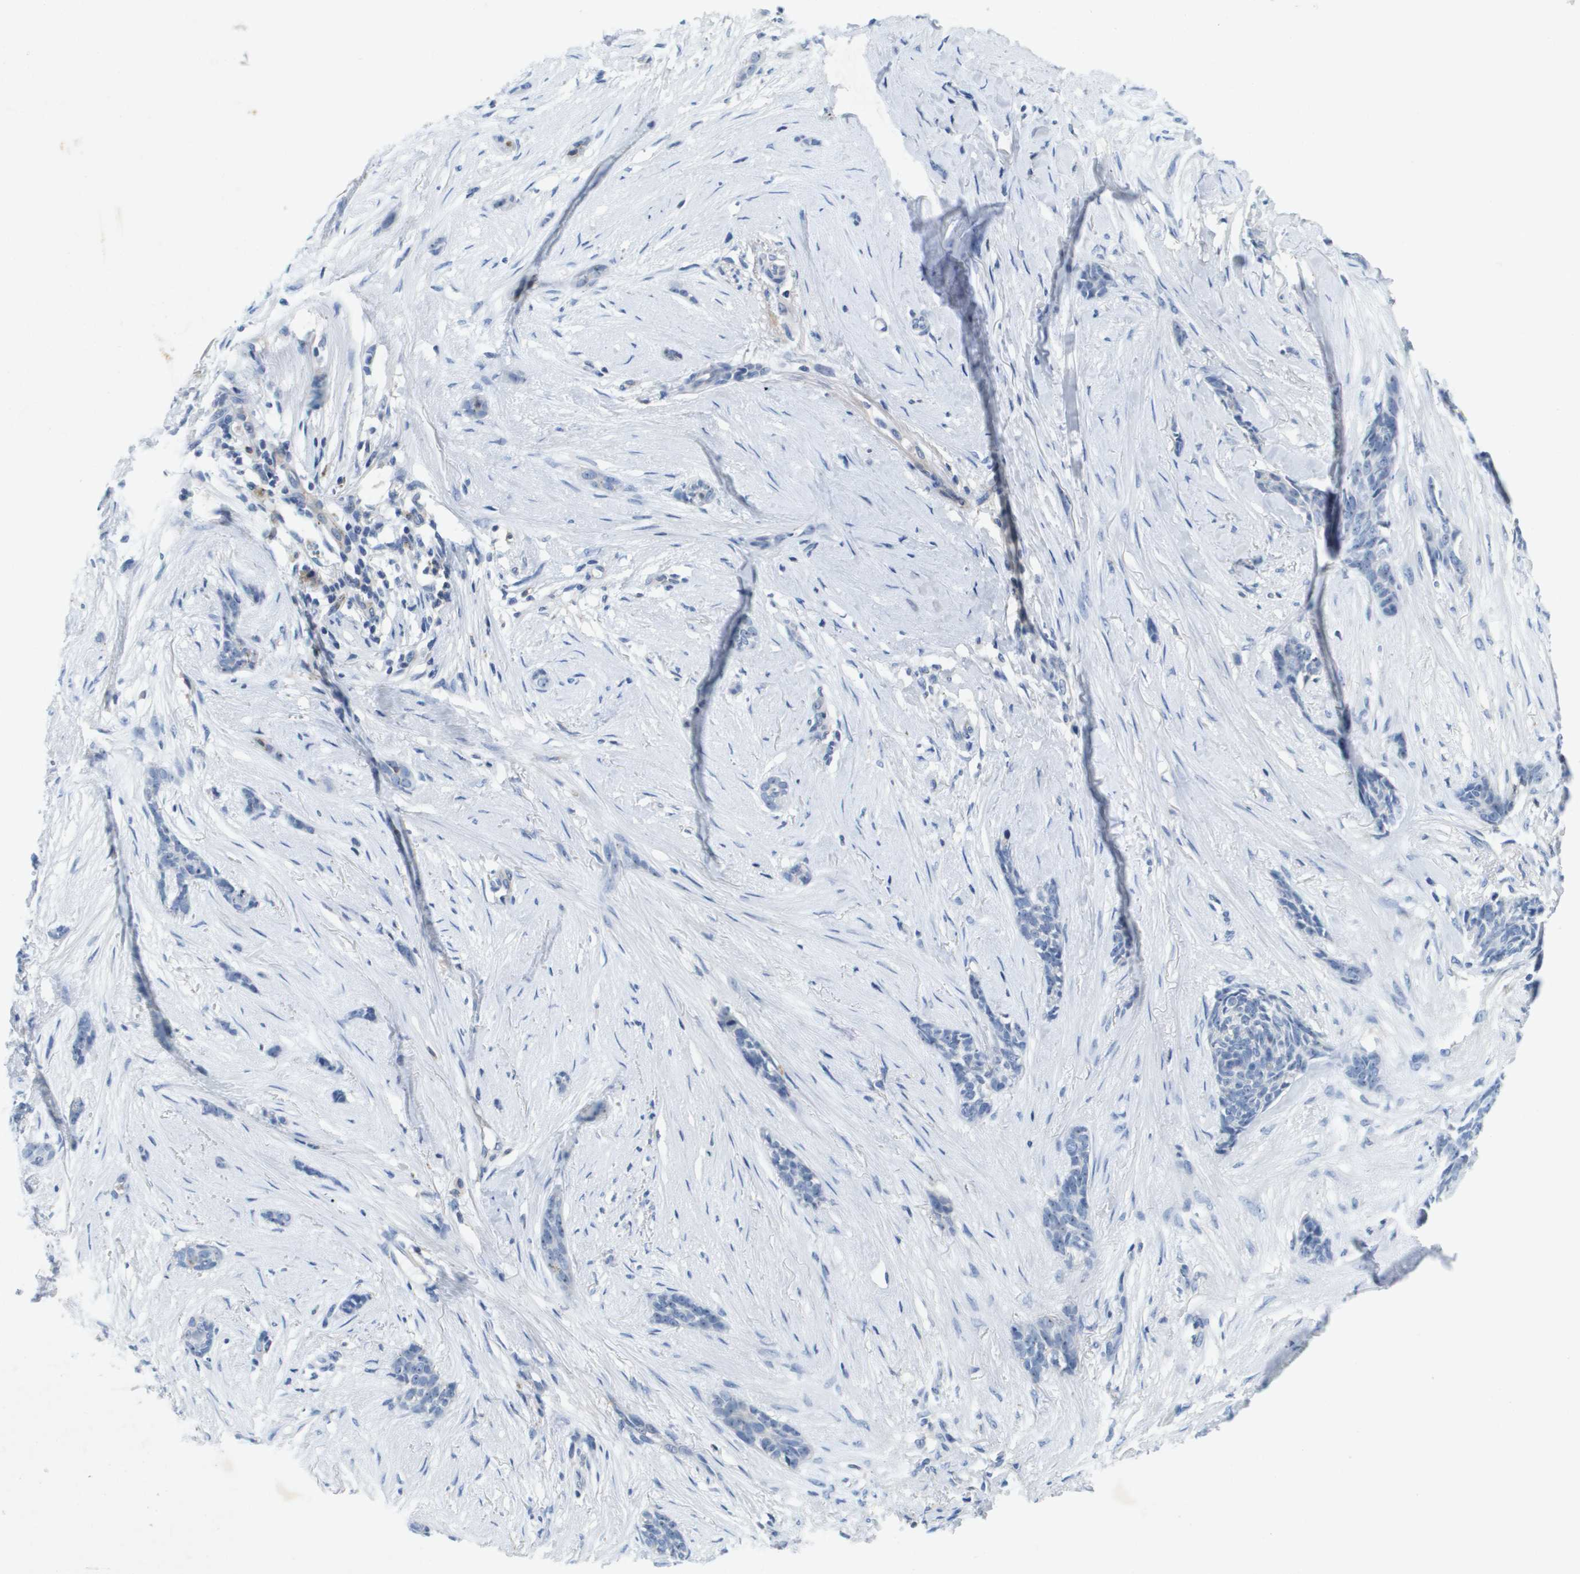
{"staining": {"intensity": "negative", "quantity": "none", "location": "none"}, "tissue": "skin cancer", "cell_type": "Tumor cells", "image_type": "cancer", "snomed": [{"axis": "morphology", "description": "Basal cell carcinoma"}, {"axis": "morphology", "description": "Adnexal tumor, benign"}, {"axis": "topography", "description": "Skin"}], "caption": "Tumor cells are negative for protein expression in human skin basal cell carcinoma. (Stains: DAB (3,3'-diaminobenzidine) IHC with hematoxylin counter stain, Microscopy: brightfield microscopy at high magnification).", "gene": "LIPG", "patient": {"sex": "female", "age": 42}}